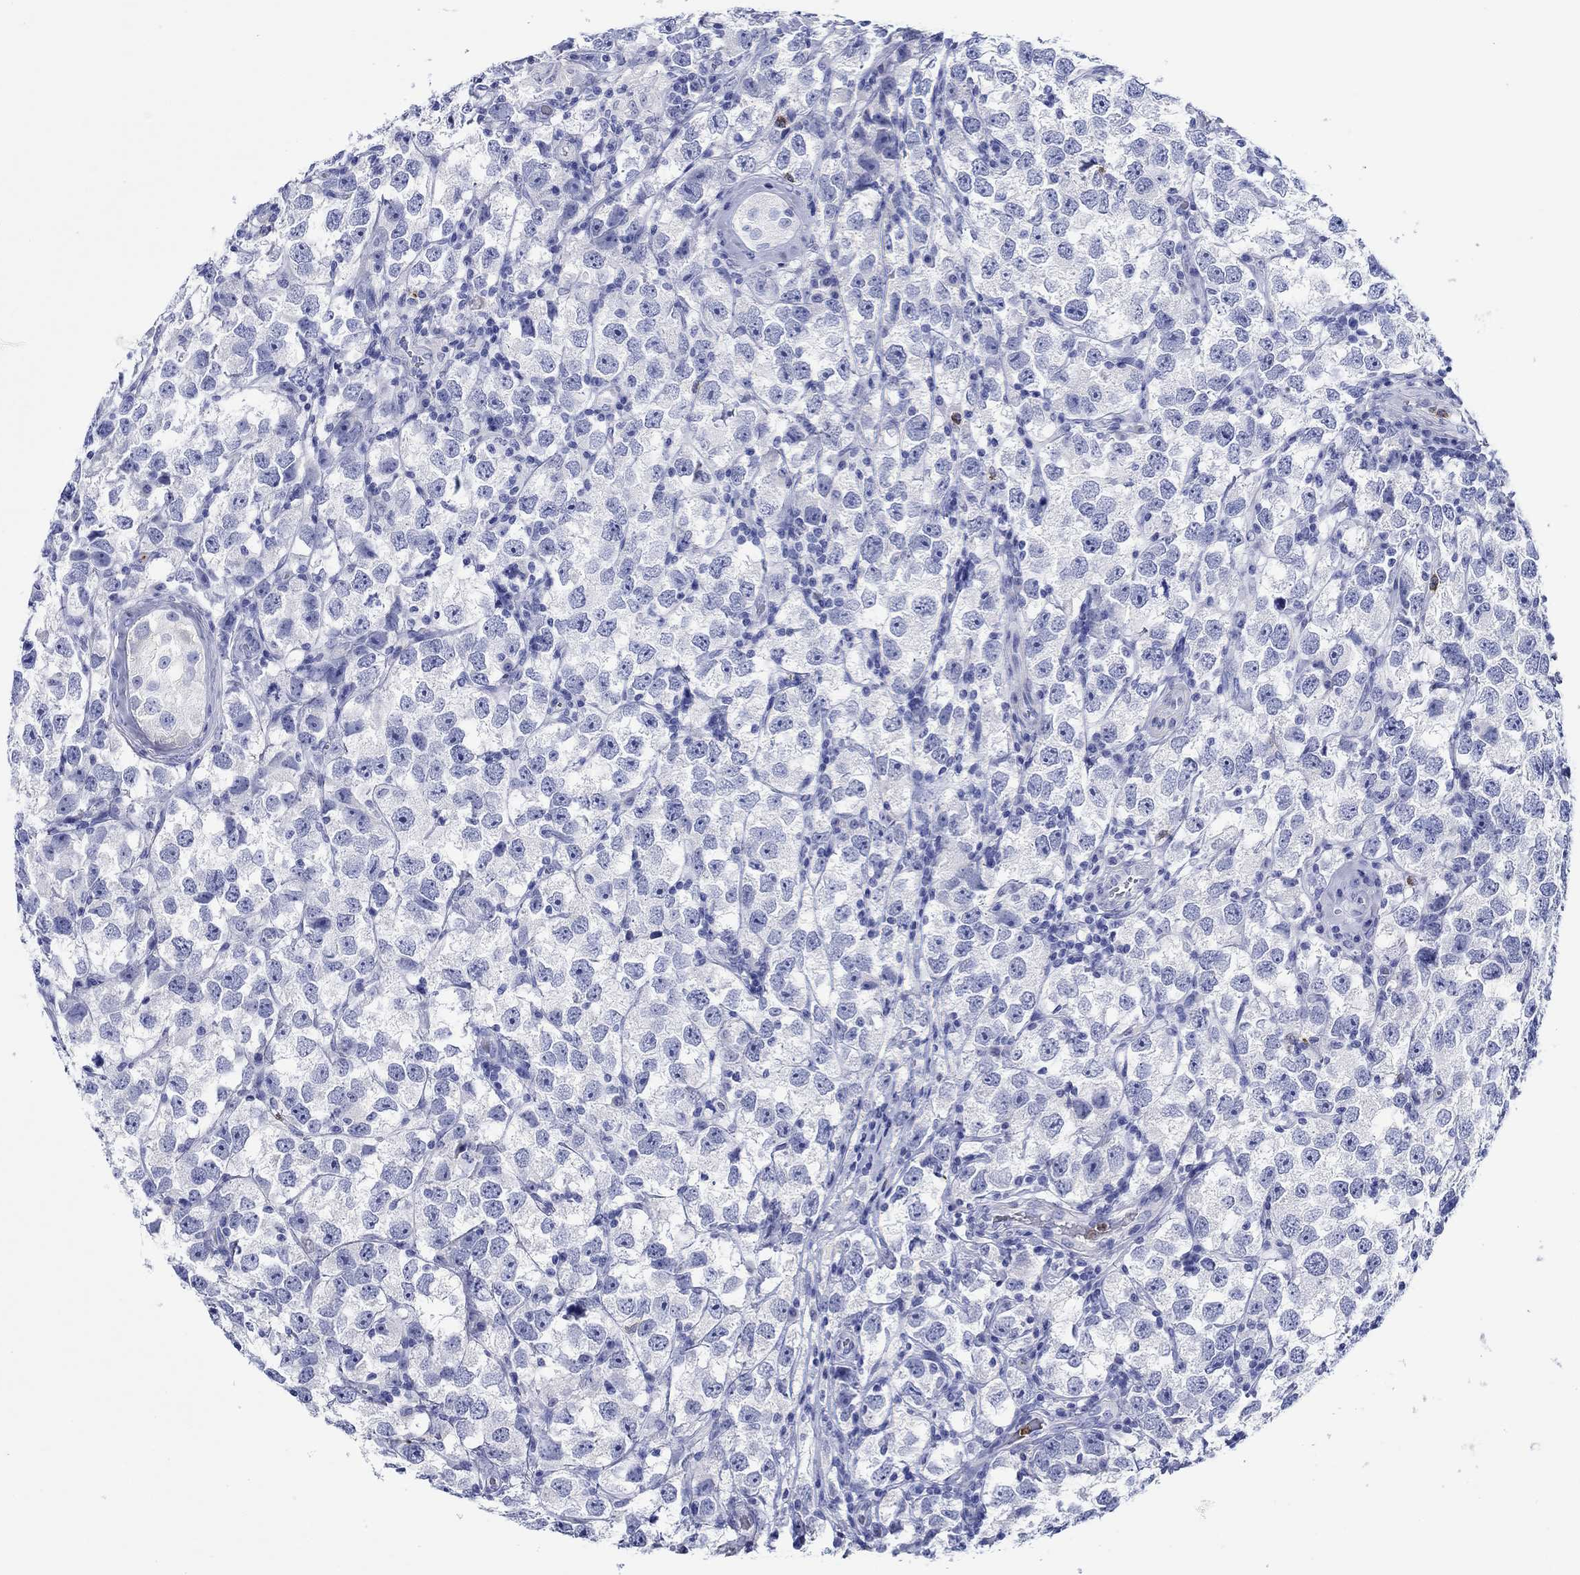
{"staining": {"intensity": "negative", "quantity": "none", "location": "none"}, "tissue": "testis cancer", "cell_type": "Tumor cells", "image_type": "cancer", "snomed": [{"axis": "morphology", "description": "Seminoma, NOS"}, {"axis": "topography", "description": "Testis"}], "caption": "A histopathology image of human seminoma (testis) is negative for staining in tumor cells. (DAB IHC with hematoxylin counter stain).", "gene": "EPX", "patient": {"sex": "male", "age": 26}}